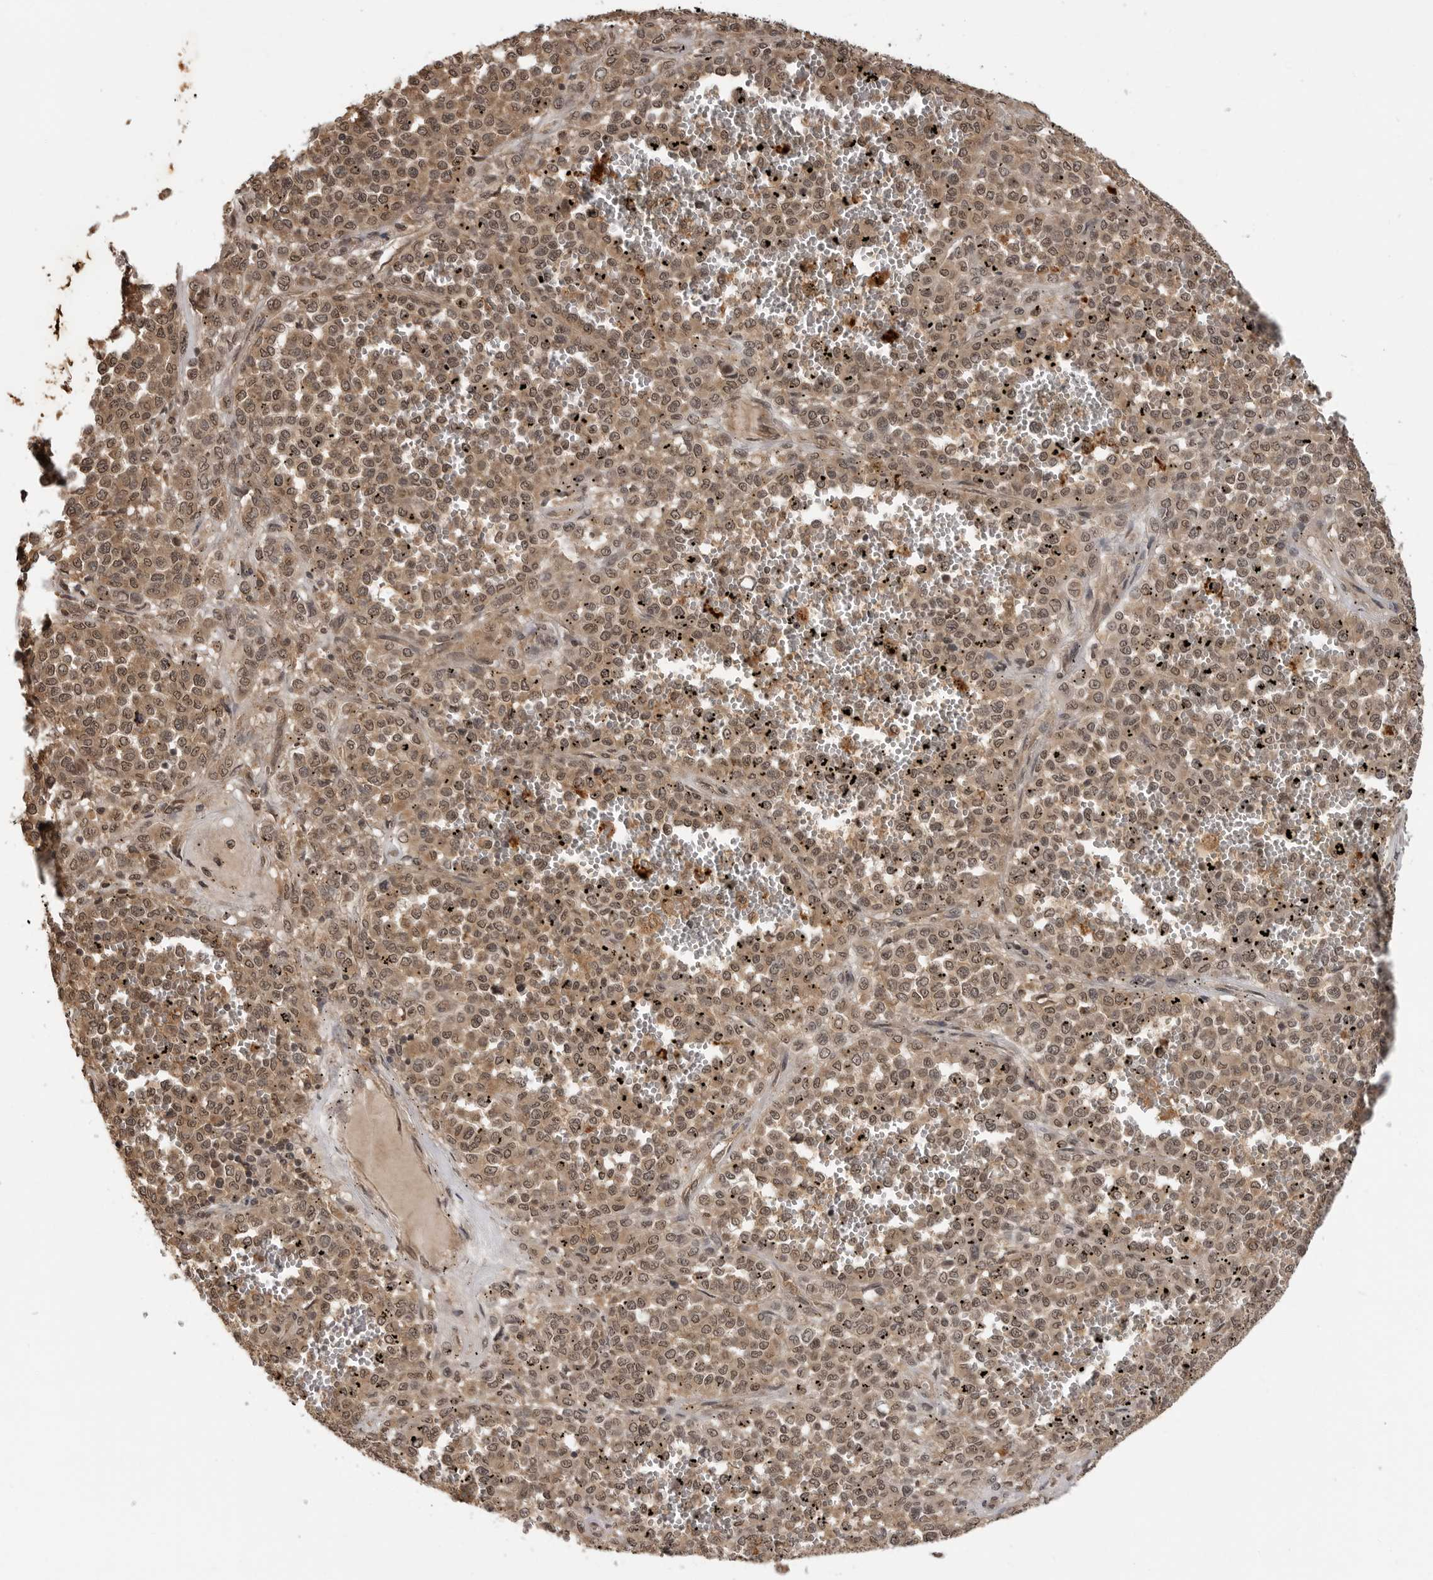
{"staining": {"intensity": "moderate", "quantity": ">75%", "location": "cytoplasmic/membranous,nuclear"}, "tissue": "melanoma", "cell_type": "Tumor cells", "image_type": "cancer", "snomed": [{"axis": "morphology", "description": "Malignant melanoma, Metastatic site"}, {"axis": "topography", "description": "Pancreas"}], "caption": "Melanoma stained with a protein marker shows moderate staining in tumor cells.", "gene": "IL24", "patient": {"sex": "female", "age": 30}}